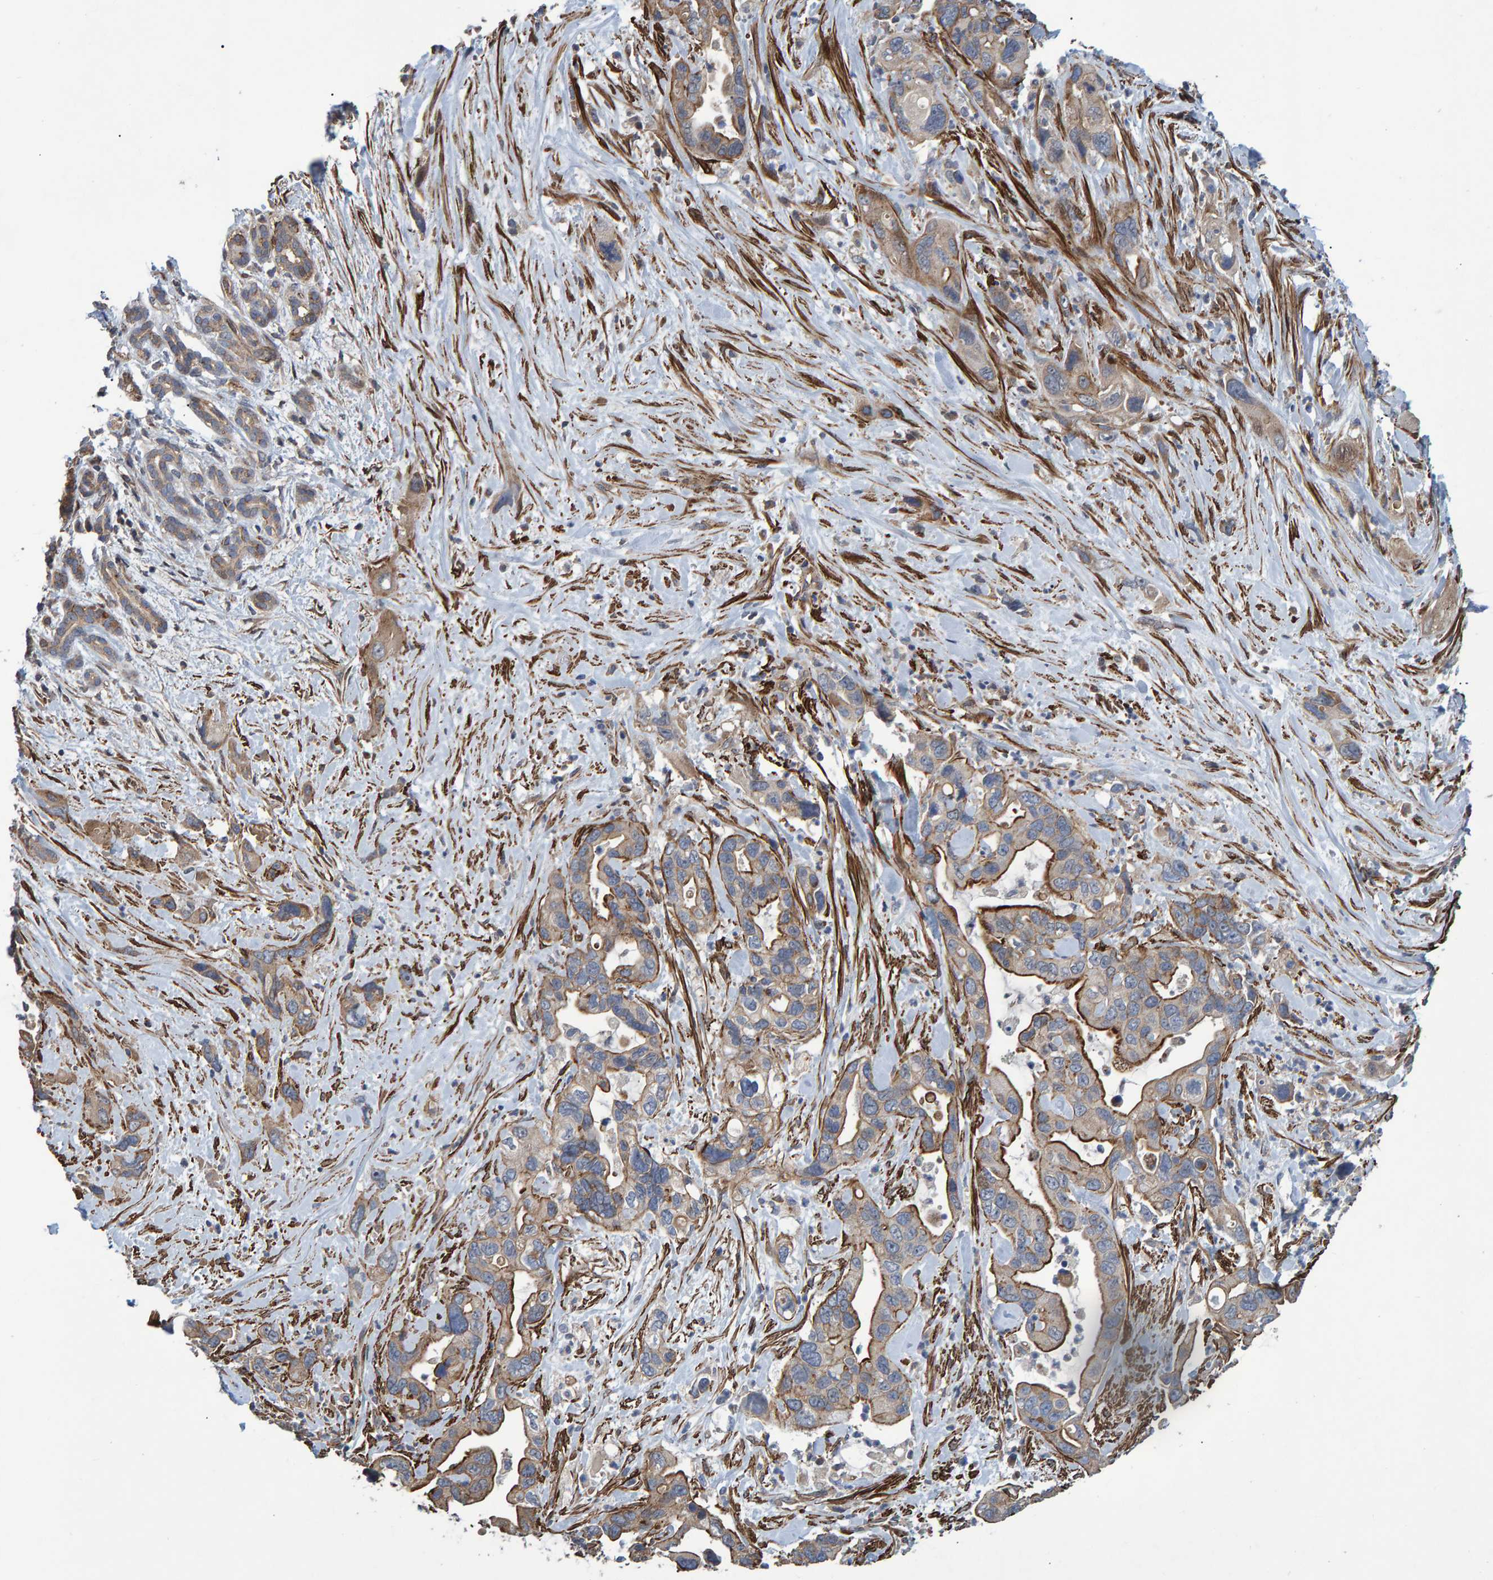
{"staining": {"intensity": "moderate", "quantity": ">75%", "location": "cytoplasmic/membranous"}, "tissue": "pancreatic cancer", "cell_type": "Tumor cells", "image_type": "cancer", "snomed": [{"axis": "morphology", "description": "Adenocarcinoma, NOS"}, {"axis": "topography", "description": "Pancreas"}], "caption": "The histopathology image shows a brown stain indicating the presence of a protein in the cytoplasmic/membranous of tumor cells in pancreatic cancer.", "gene": "SLIT2", "patient": {"sex": "female", "age": 70}}